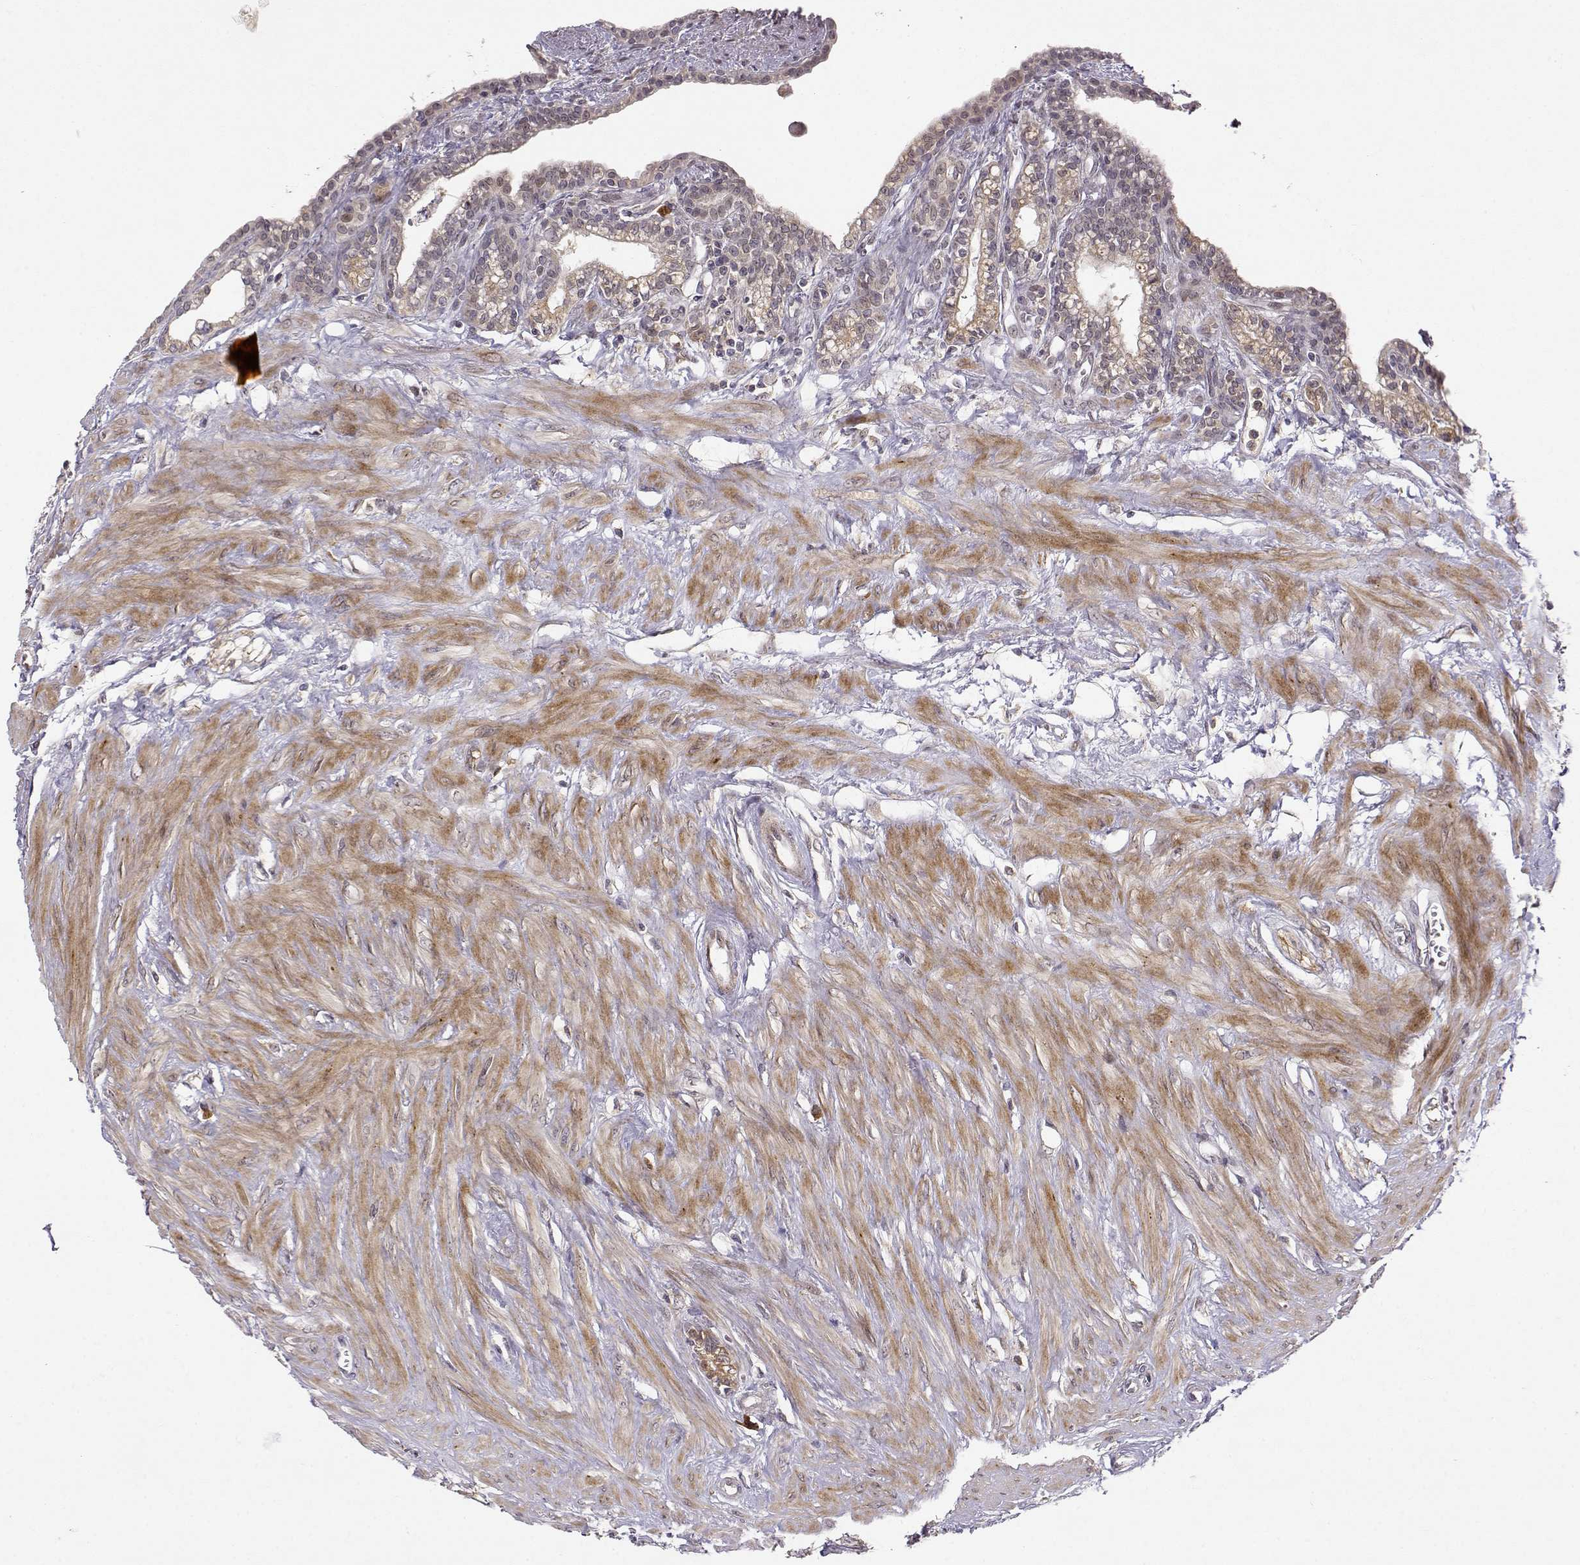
{"staining": {"intensity": "moderate", "quantity": "<25%", "location": "cytoplasmic/membranous"}, "tissue": "seminal vesicle", "cell_type": "Glandular cells", "image_type": "normal", "snomed": [{"axis": "morphology", "description": "Normal tissue, NOS"}, {"axis": "morphology", "description": "Urothelial carcinoma, NOS"}, {"axis": "topography", "description": "Urinary bladder"}, {"axis": "topography", "description": "Seminal veicle"}], "caption": "This is a micrograph of immunohistochemistry (IHC) staining of normal seminal vesicle, which shows moderate positivity in the cytoplasmic/membranous of glandular cells.", "gene": "ERGIC2", "patient": {"sex": "male", "age": 76}}